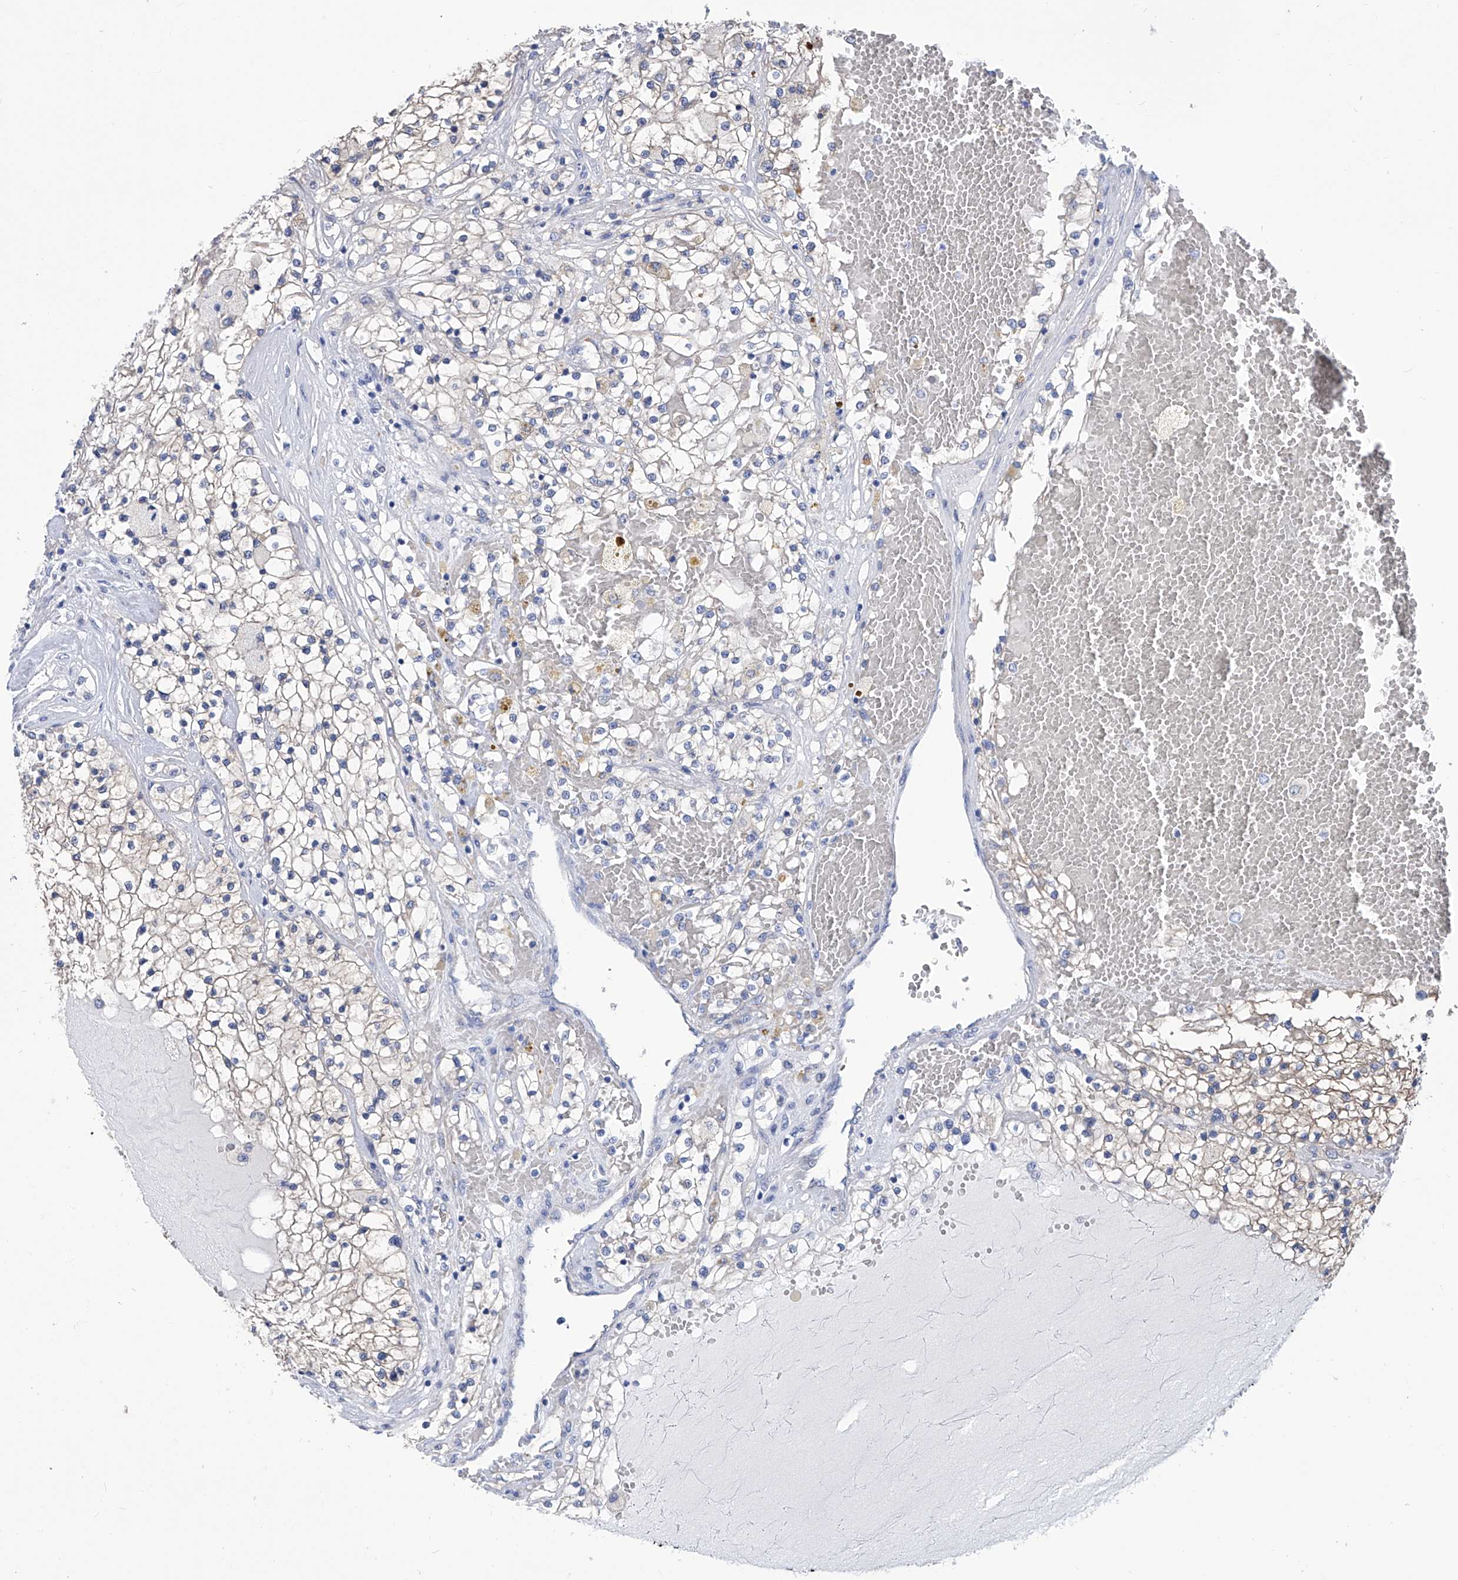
{"staining": {"intensity": "weak", "quantity": "<25%", "location": "cytoplasmic/membranous"}, "tissue": "renal cancer", "cell_type": "Tumor cells", "image_type": "cancer", "snomed": [{"axis": "morphology", "description": "Normal tissue, NOS"}, {"axis": "morphology", "description": "Adenocarcinoma, NOS"}, {"axis": "topography", "description": "Kidney"}], "caption": "High power microscopy histopathology image of an IHC photomicrograph of renal adenocarcinoma, revealing no significant positivity in tumor cells. Brightfield microscopy of immunohistochemistry (IHC) stained with DAB (brown) and hematoxylin (blue), captured at high magnification.", "gene": "SMS", "patient": {"sex": "male", "age": 68}}